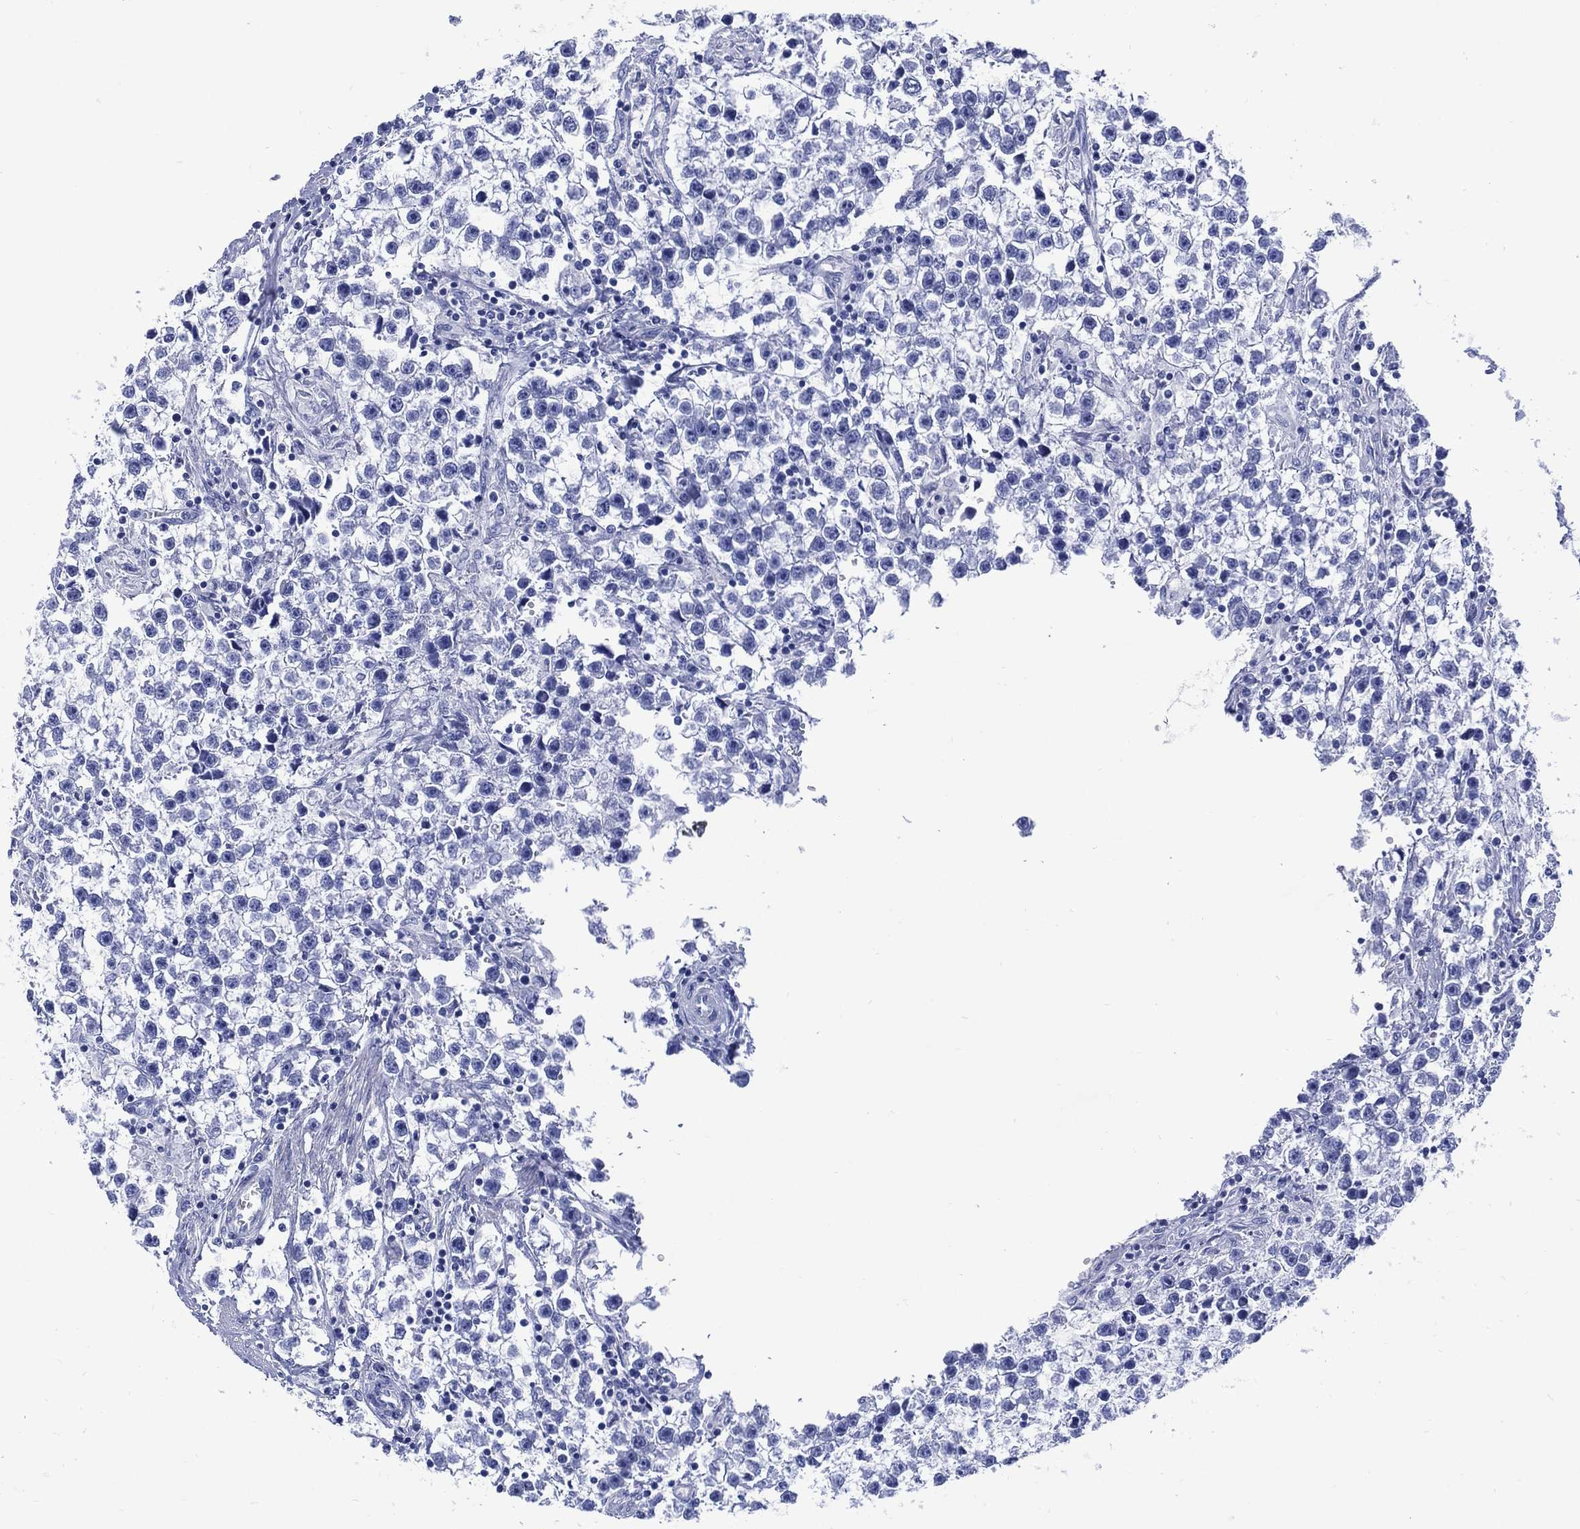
{"staining": {"intensity": "negative", "quantity": "none", "location": "none"}, "tissue": "testis cancer", "cell_type": "Tumor cells", "image_type": "cancer", "snomed": [{"axis": "morphology", "description": "Seminoma, NOS"}, {"axis": "topography", "description": "Testis"}], "caption": "Immunohistochemistry histopathology image of neoplastic tissue: testis cancer stained with DAB demonstrates no significant protein staining in tumor cells.", "gene": "SHCBP1L", "patient": {"sex": "male", "age": 59}}